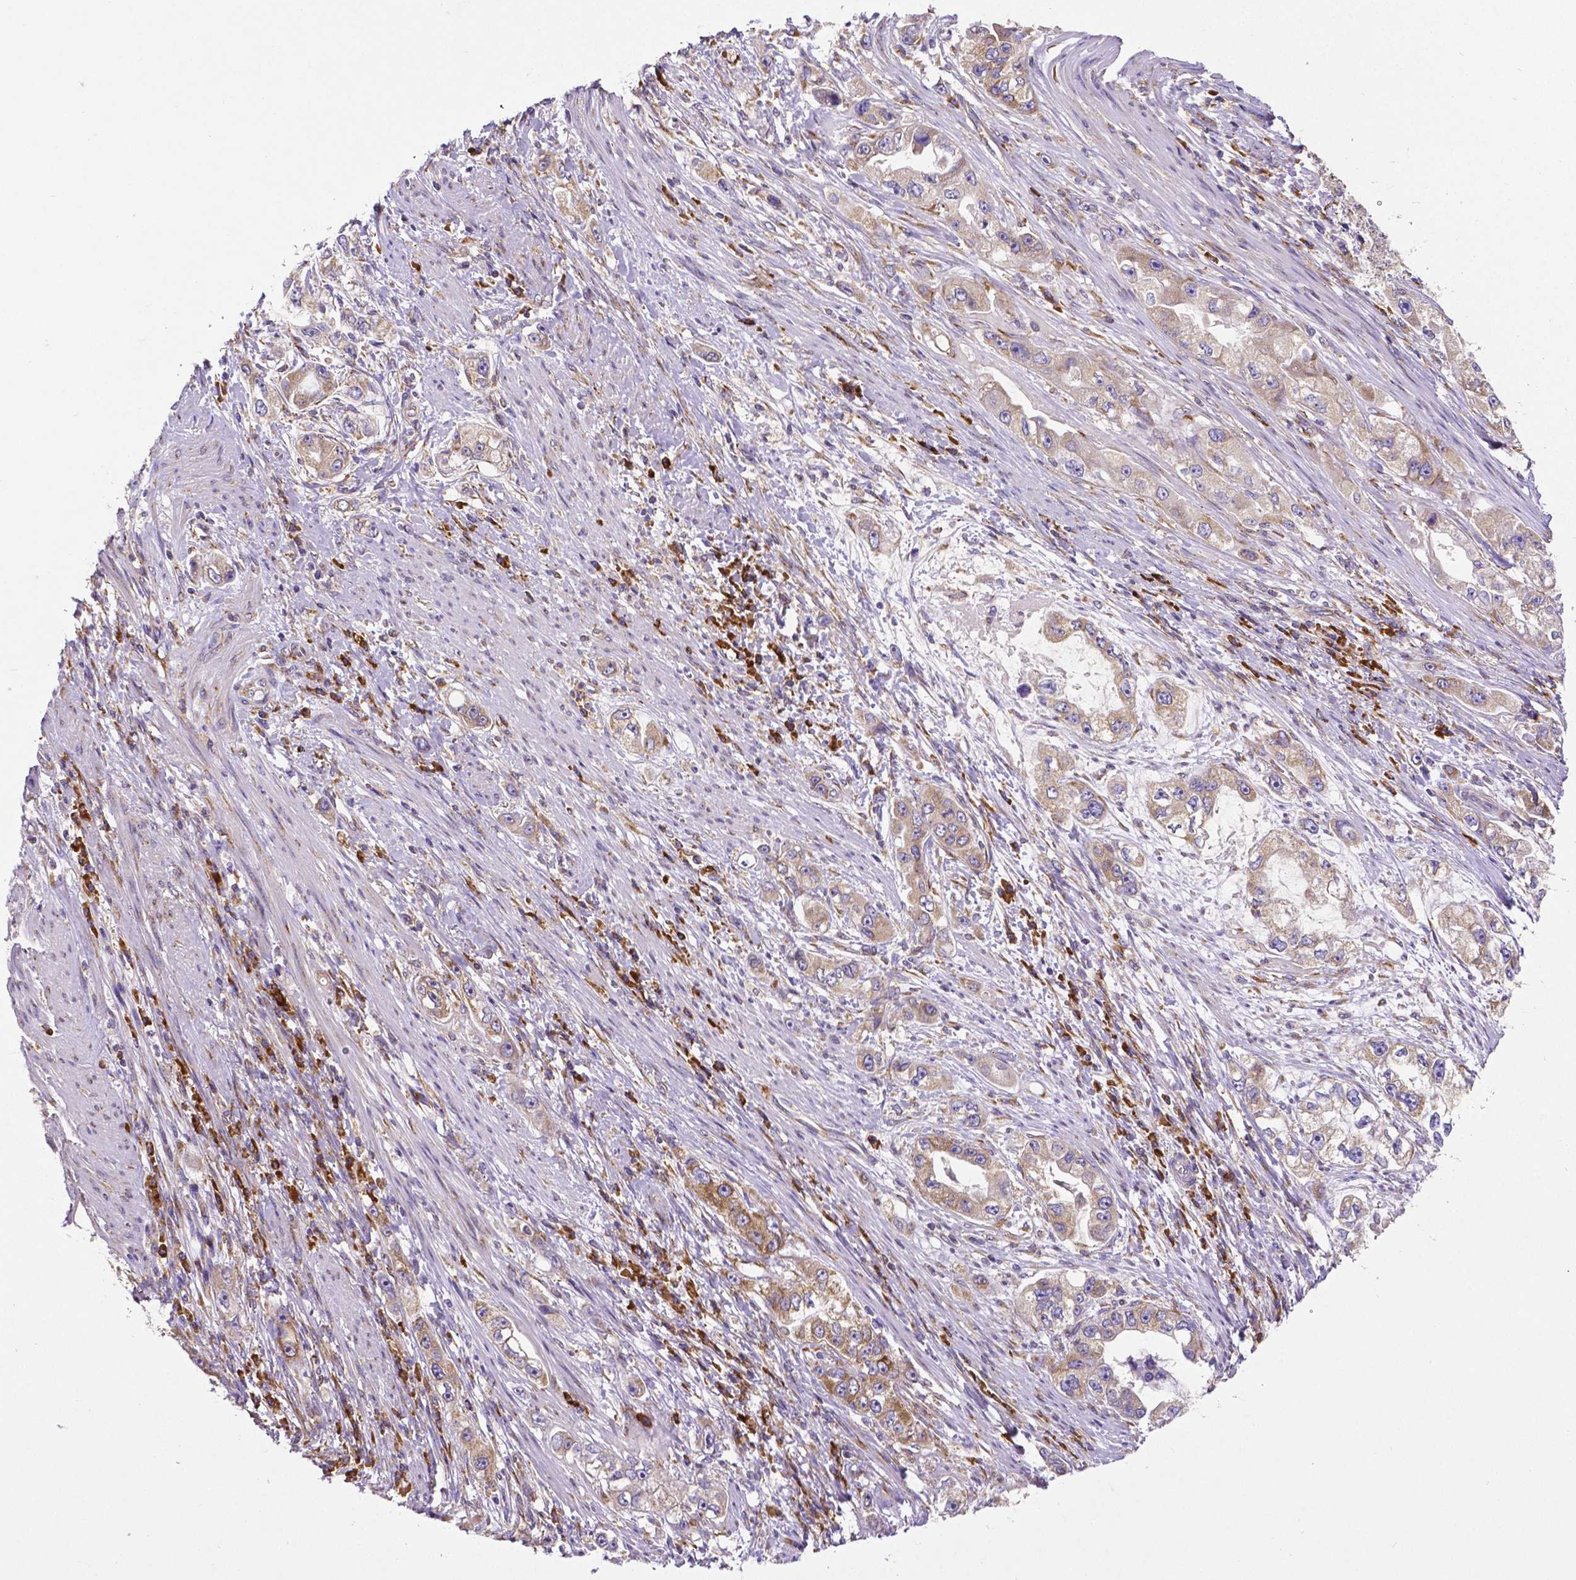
{"staining": {"intensity": "moderate", "quantity": "25%-75%", "location": "cytoplasmic/membranous"}, "tissue": "stomach cancer", "cell_type": "Tumor cells", "image_type": "cancer", "snomed": [{"axis": "morphology", "description": "Adenocarcinoma, NOS"}, {"axis": "topography", "description": "Stomach, lower"}], "caption": "Immunohistochemistry image of neoplastic tissue: human stomach cancer stained using immunohistochemistry (IHC) exhibits medium levels of moderate protein expression localized specifically in the cytoplasmic/membranous of tumor cells, appearing as a cytoplasmic/membranous brown color.", "gene": "MTDH", "patient": {"sex": "female", "age": 93}}